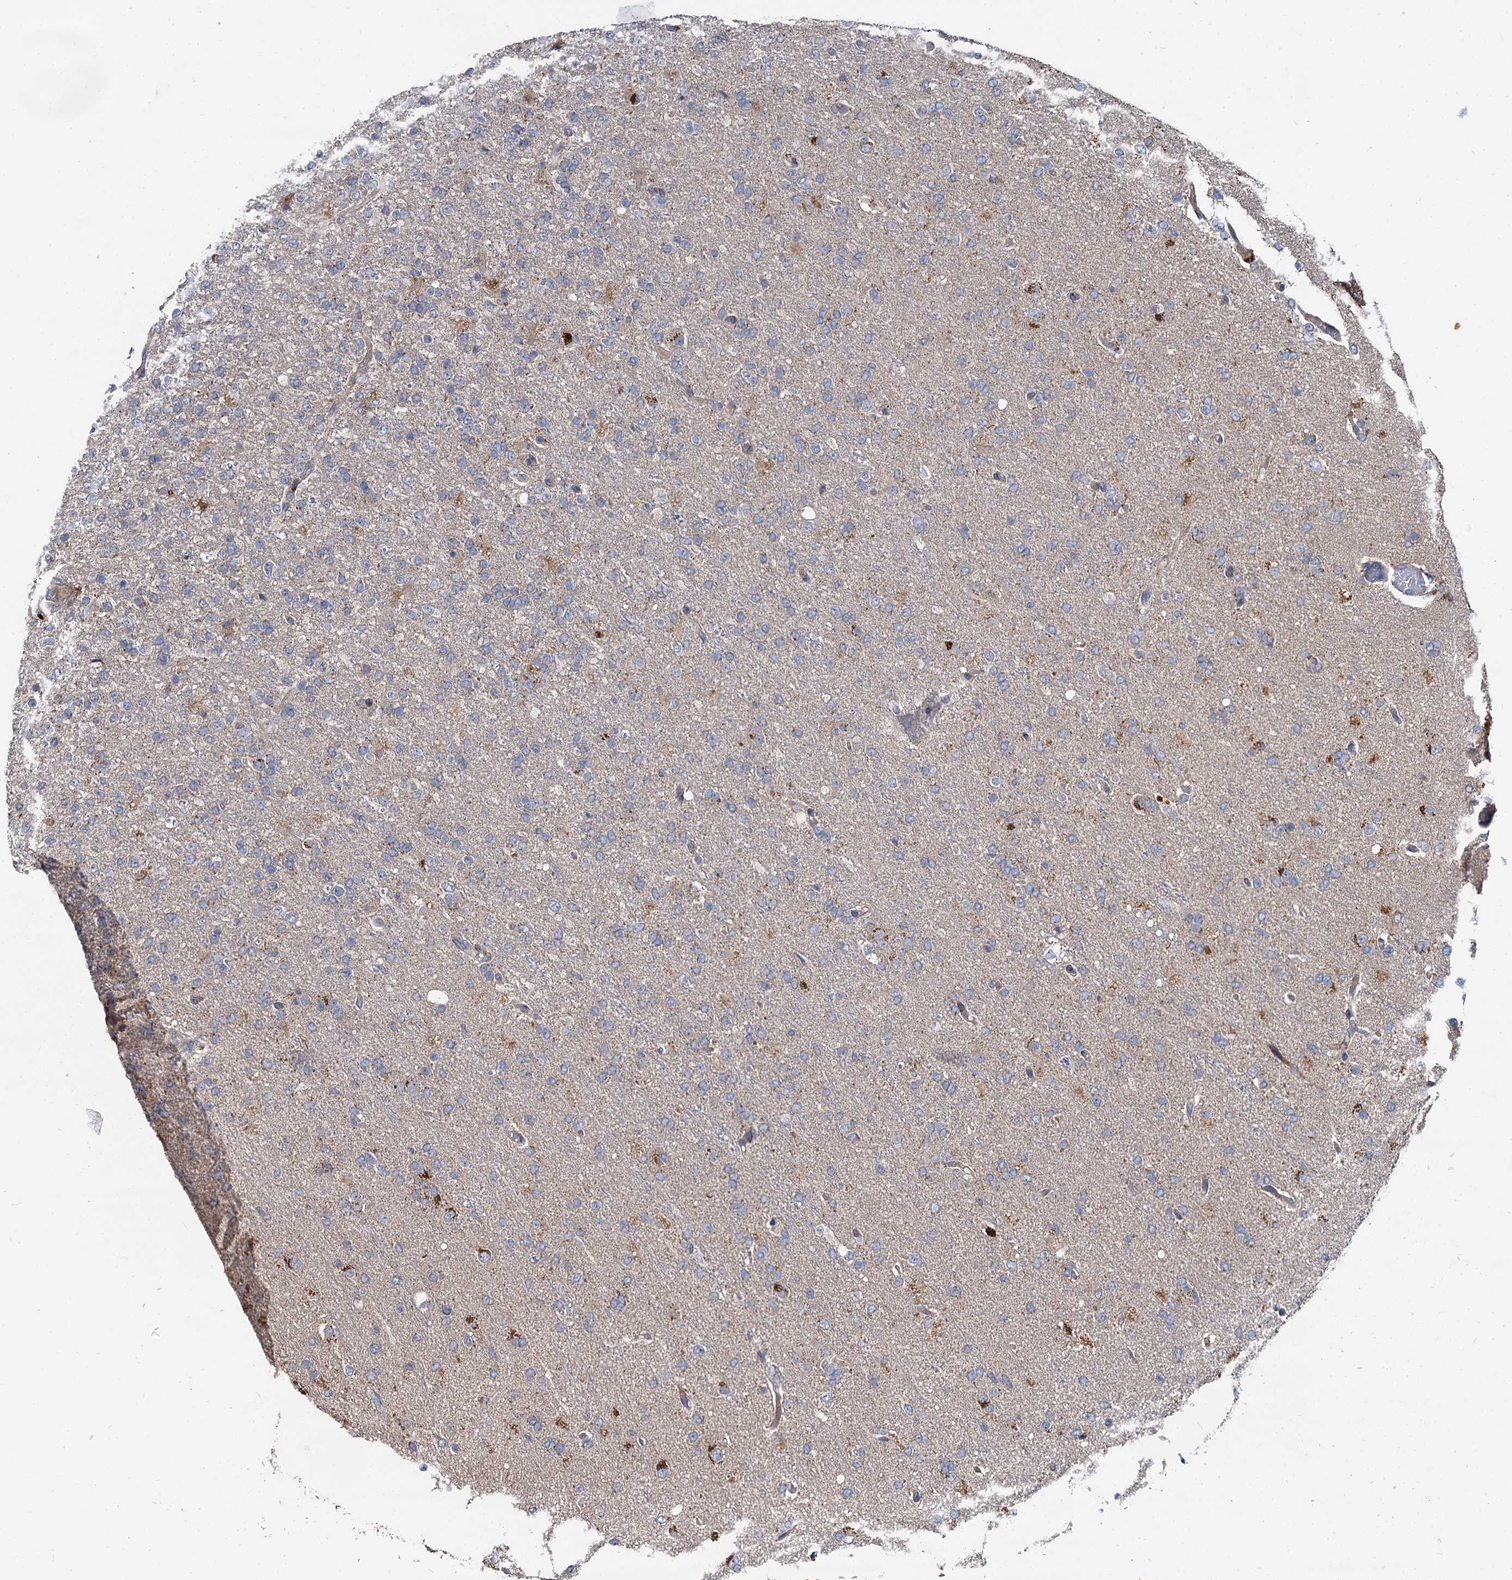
{"staining": {"intensity": "negative", "quantity": "none", "location": "none"}, "tissue": "glioma", "cell_type": "Tumor cells", "image_type": "cancer", "snomed": [{"axis": "morphology", "description": "Glioma, malignant, High grade"}, {"axis": "topography", "description": "Brain"}], "caption": "DAB (3,3'-diaminobenzidine) immunohistochemical staining of glioma exhibits no significant positivity in tumor cells.", "gene": "SPRYD3", "patient": {"sex": "female", "age": 74}}